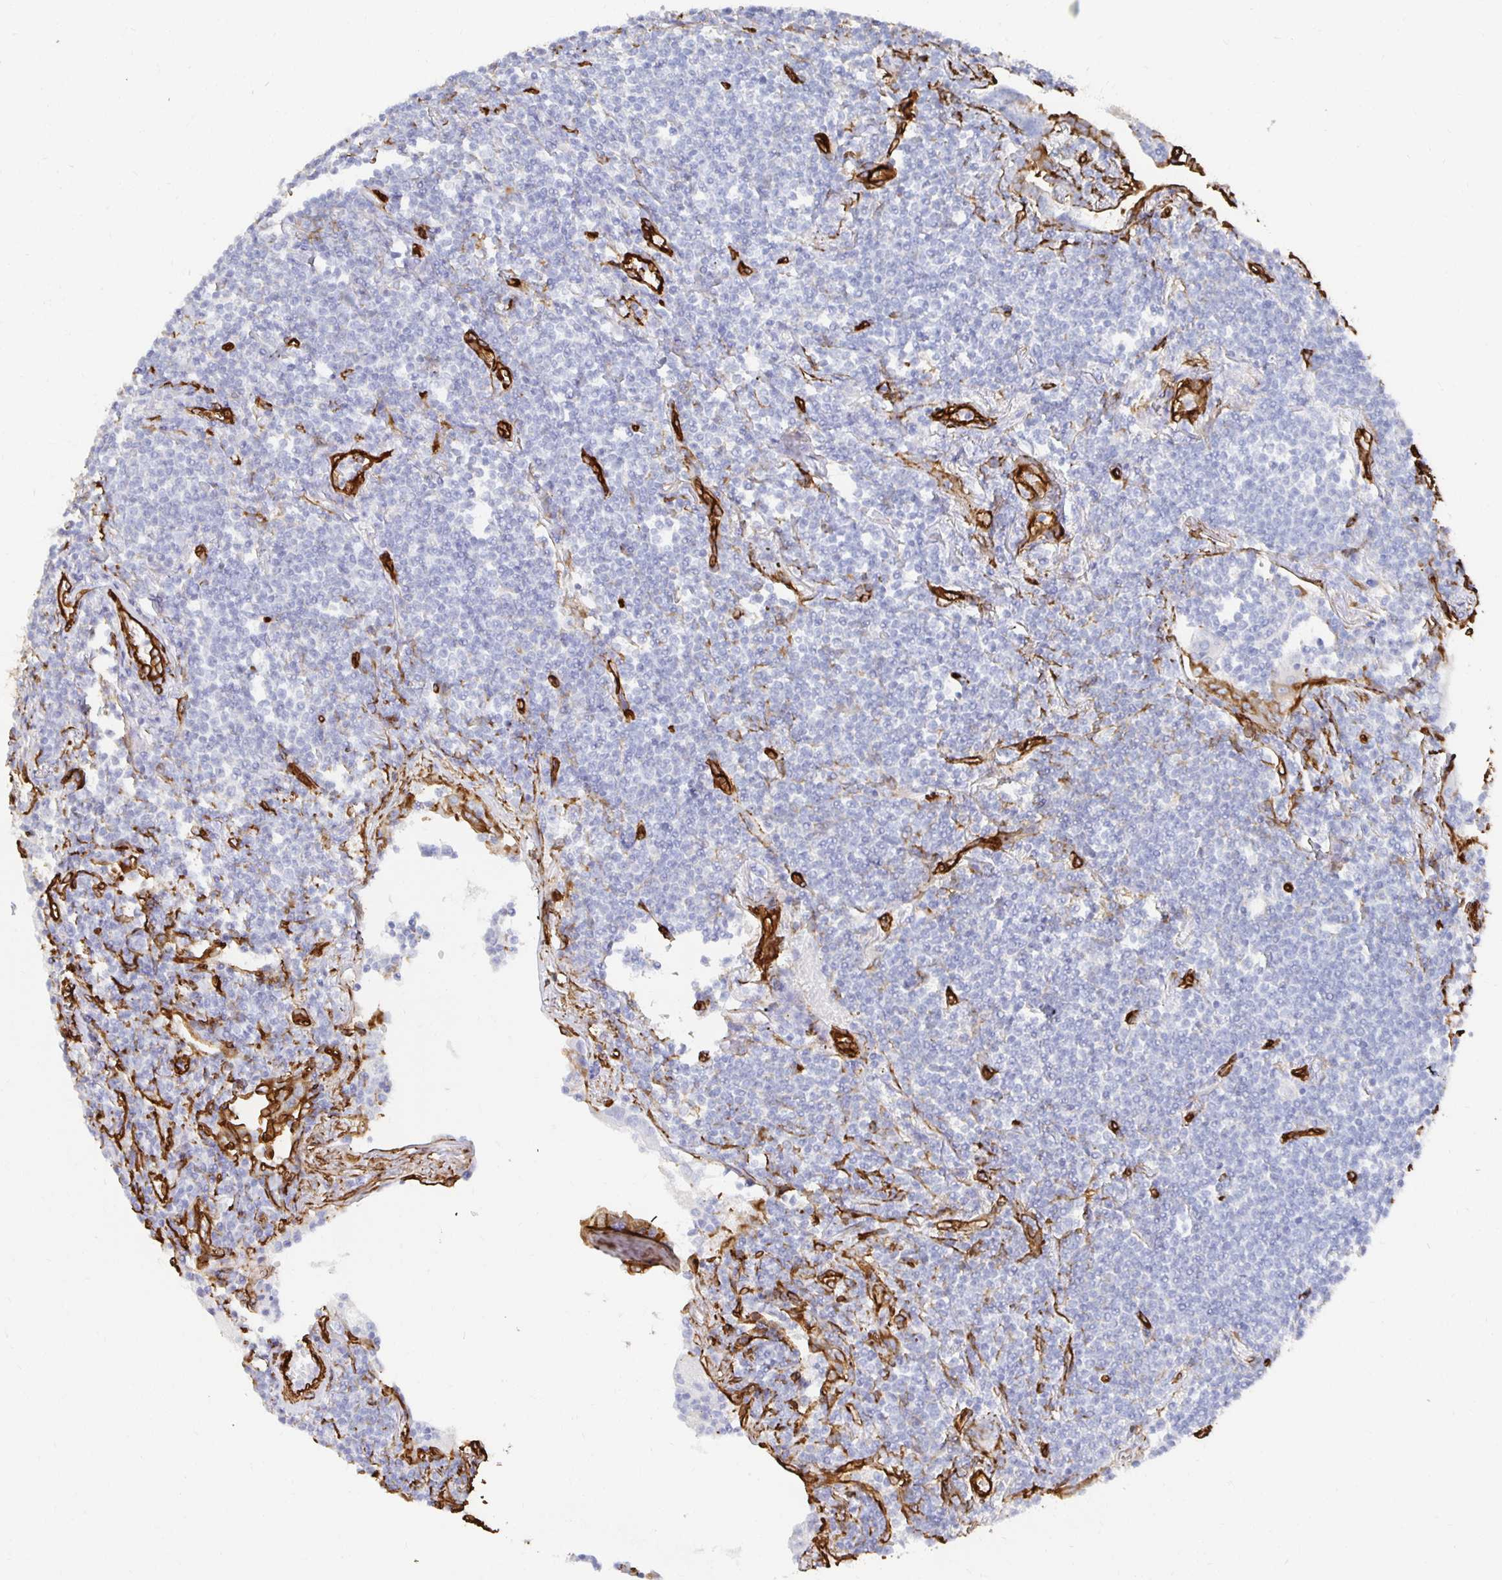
{"staining": {"intensity": "negative", "quantity": "none", "location": "none"}, "tissue": "lymphoma", "cell_type": "Tumor cells", "image_type": "cancer", "snomed": [{"axis": "morphology", "description": "Malignant lymphoma, non-Hodgkin's type, Low grade"}, {"axis": "topography", "description": "Lung"}], "caption": "Lymphoma stained for a protein using immunohistochemistry (IHC) reveals no positivity tumor cells.", "gene": "VIPR2", "patient": {"sex": "female", "age": 71}}